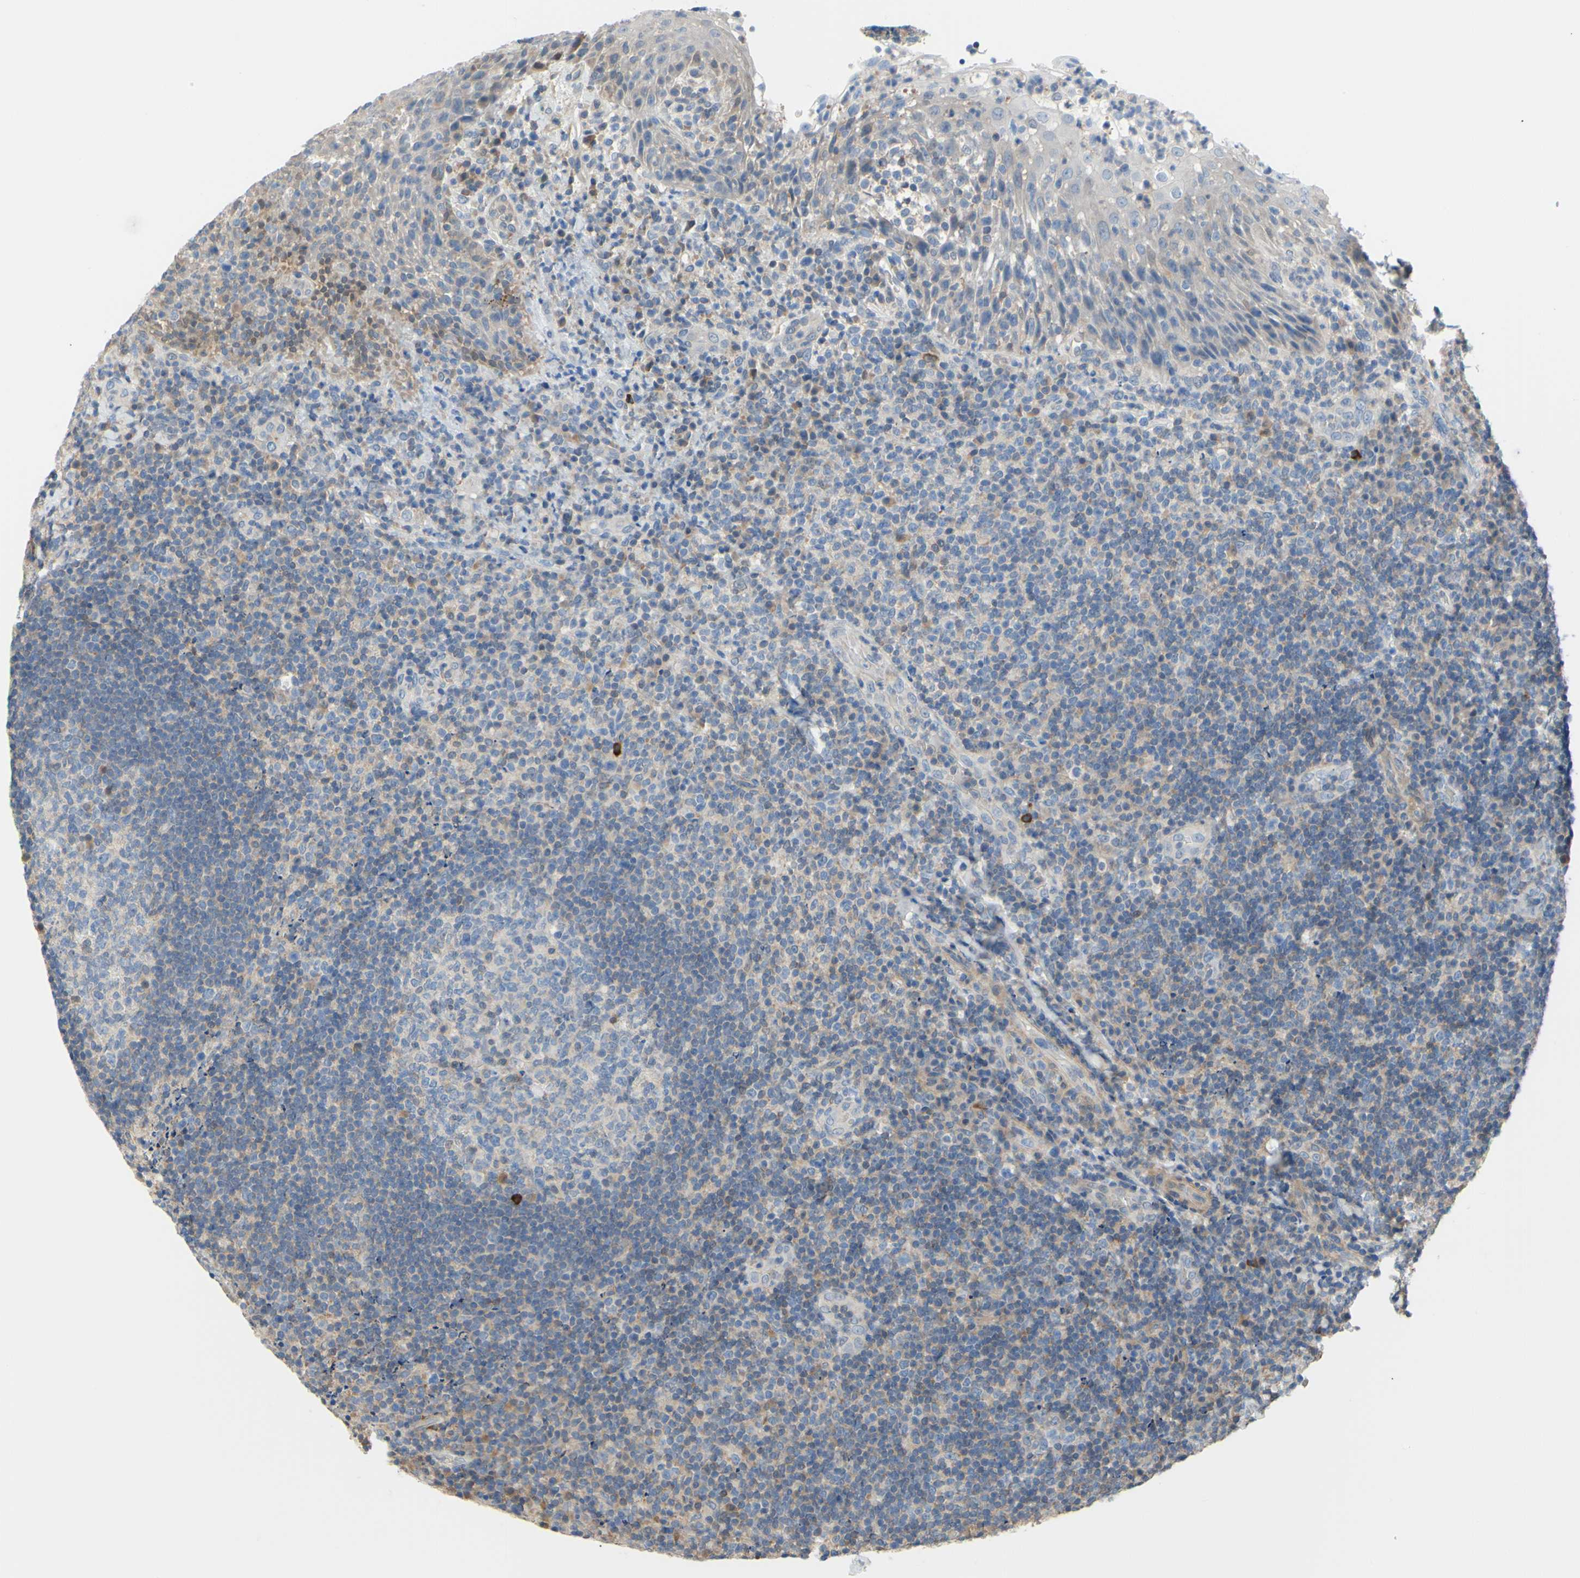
{"staining": {"intensity": "weak", "quantity": "25%-75%", "location": "cytoplasmic/membranous"}, "tissue": "lymphoma", "cell_type": "Tumor cells", "image_type": "cancer", "snomed": [{"axis": "morphology", "description": "Malignant lymphoma, non-Hodgkin's type, High grade"}, {"axis": "topography", "description": "Tonsil"}], "caption": "DAB immunohistochemical staining of human lymphoma reveals weak cytoplasmic/membranous protein positivity in about 25%-75% of tumor cells.", "gene": "UPK3B", "patient": {"sex": "female", "age": 36}}